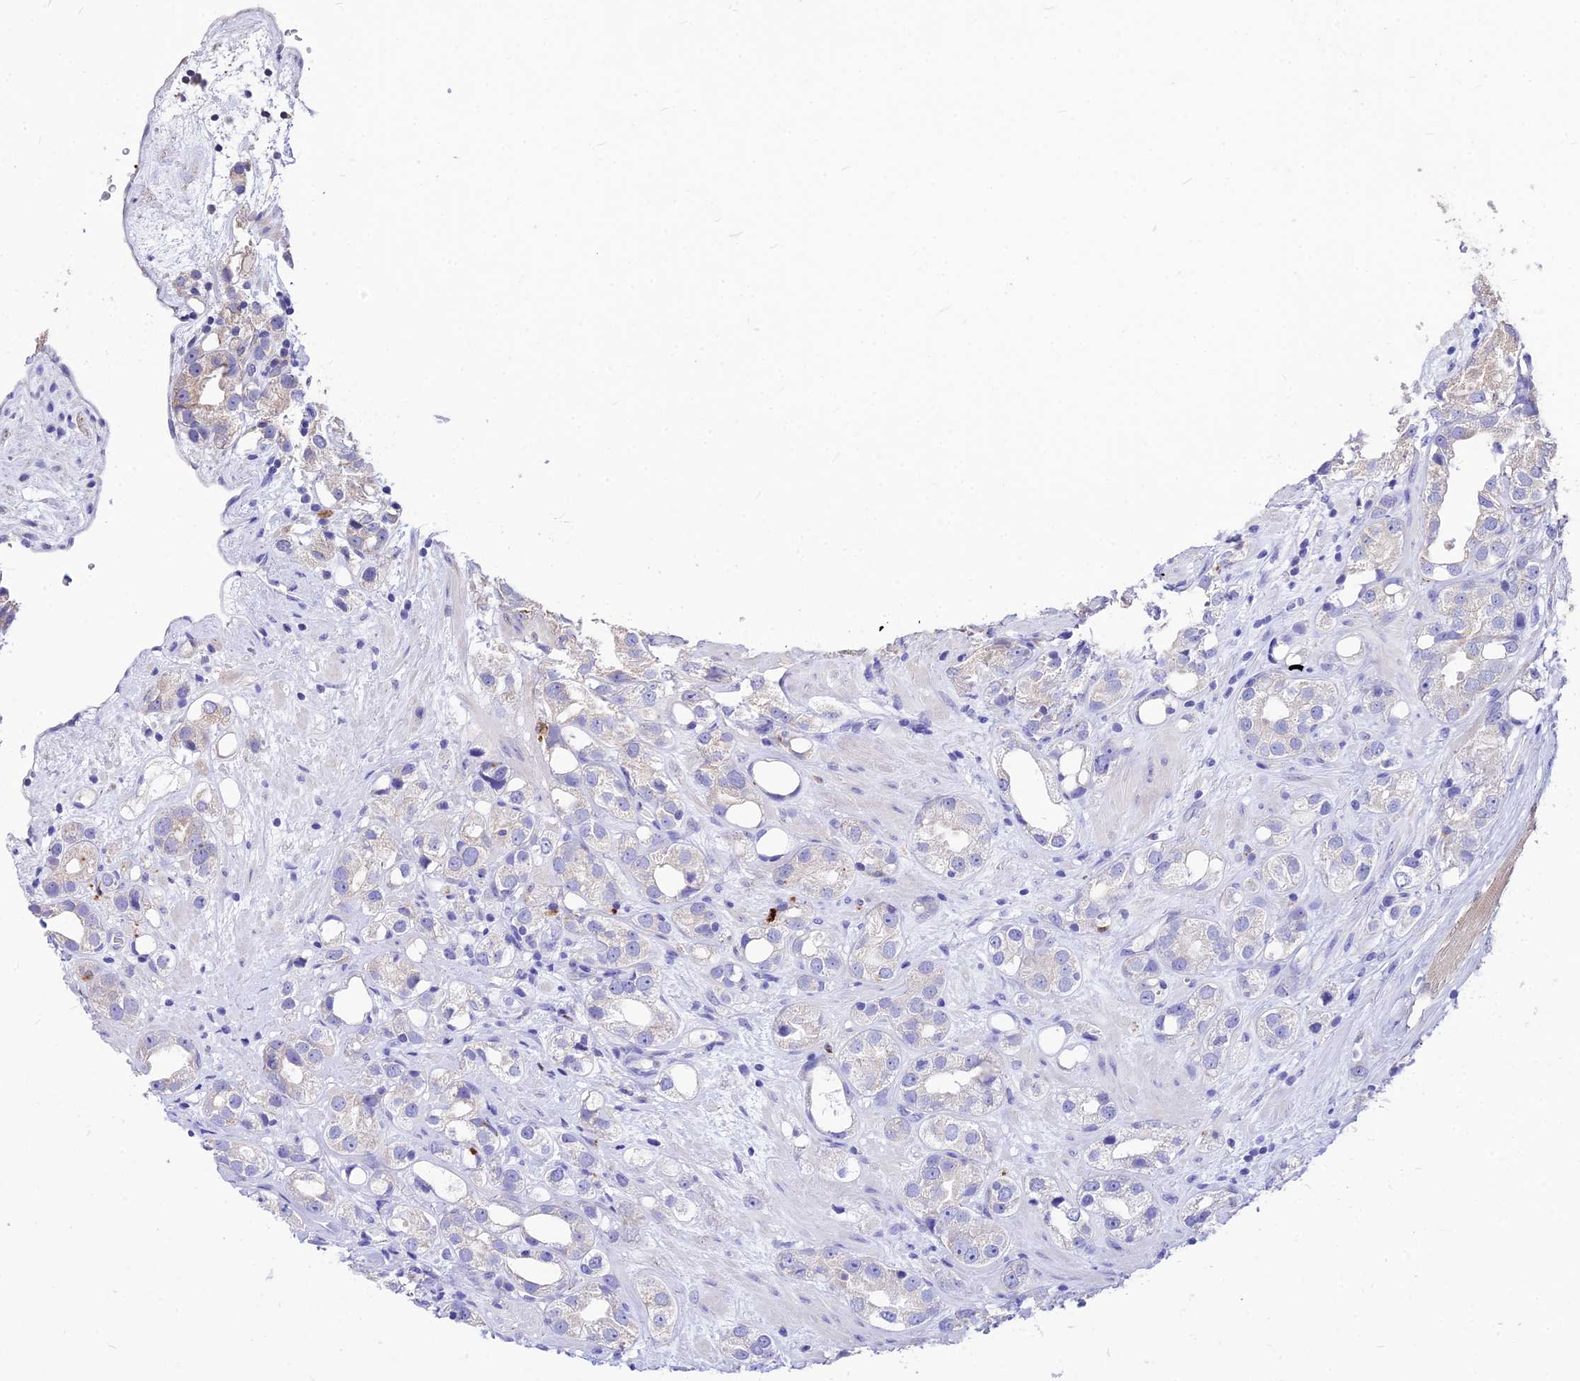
{"staining": {"intensity": "weak", "quantity": "<25%", "location": "cytoplasmic/membranous"}, "tissue": "prostate cancer", "cell_type": "Tumor cells", "image_type": "cancer", "snomed": [{"axis": "morphology", "description": "Adenocarcinoma, NOS"}, {"axis": "topography", "description": "Prostate"}], "caption": "Tumor cells are negative for brown protein staining in prostate cancer (adenocarcinoma).", "gene": "SDHD", "patient": {"sex": "male", "age": 79}}